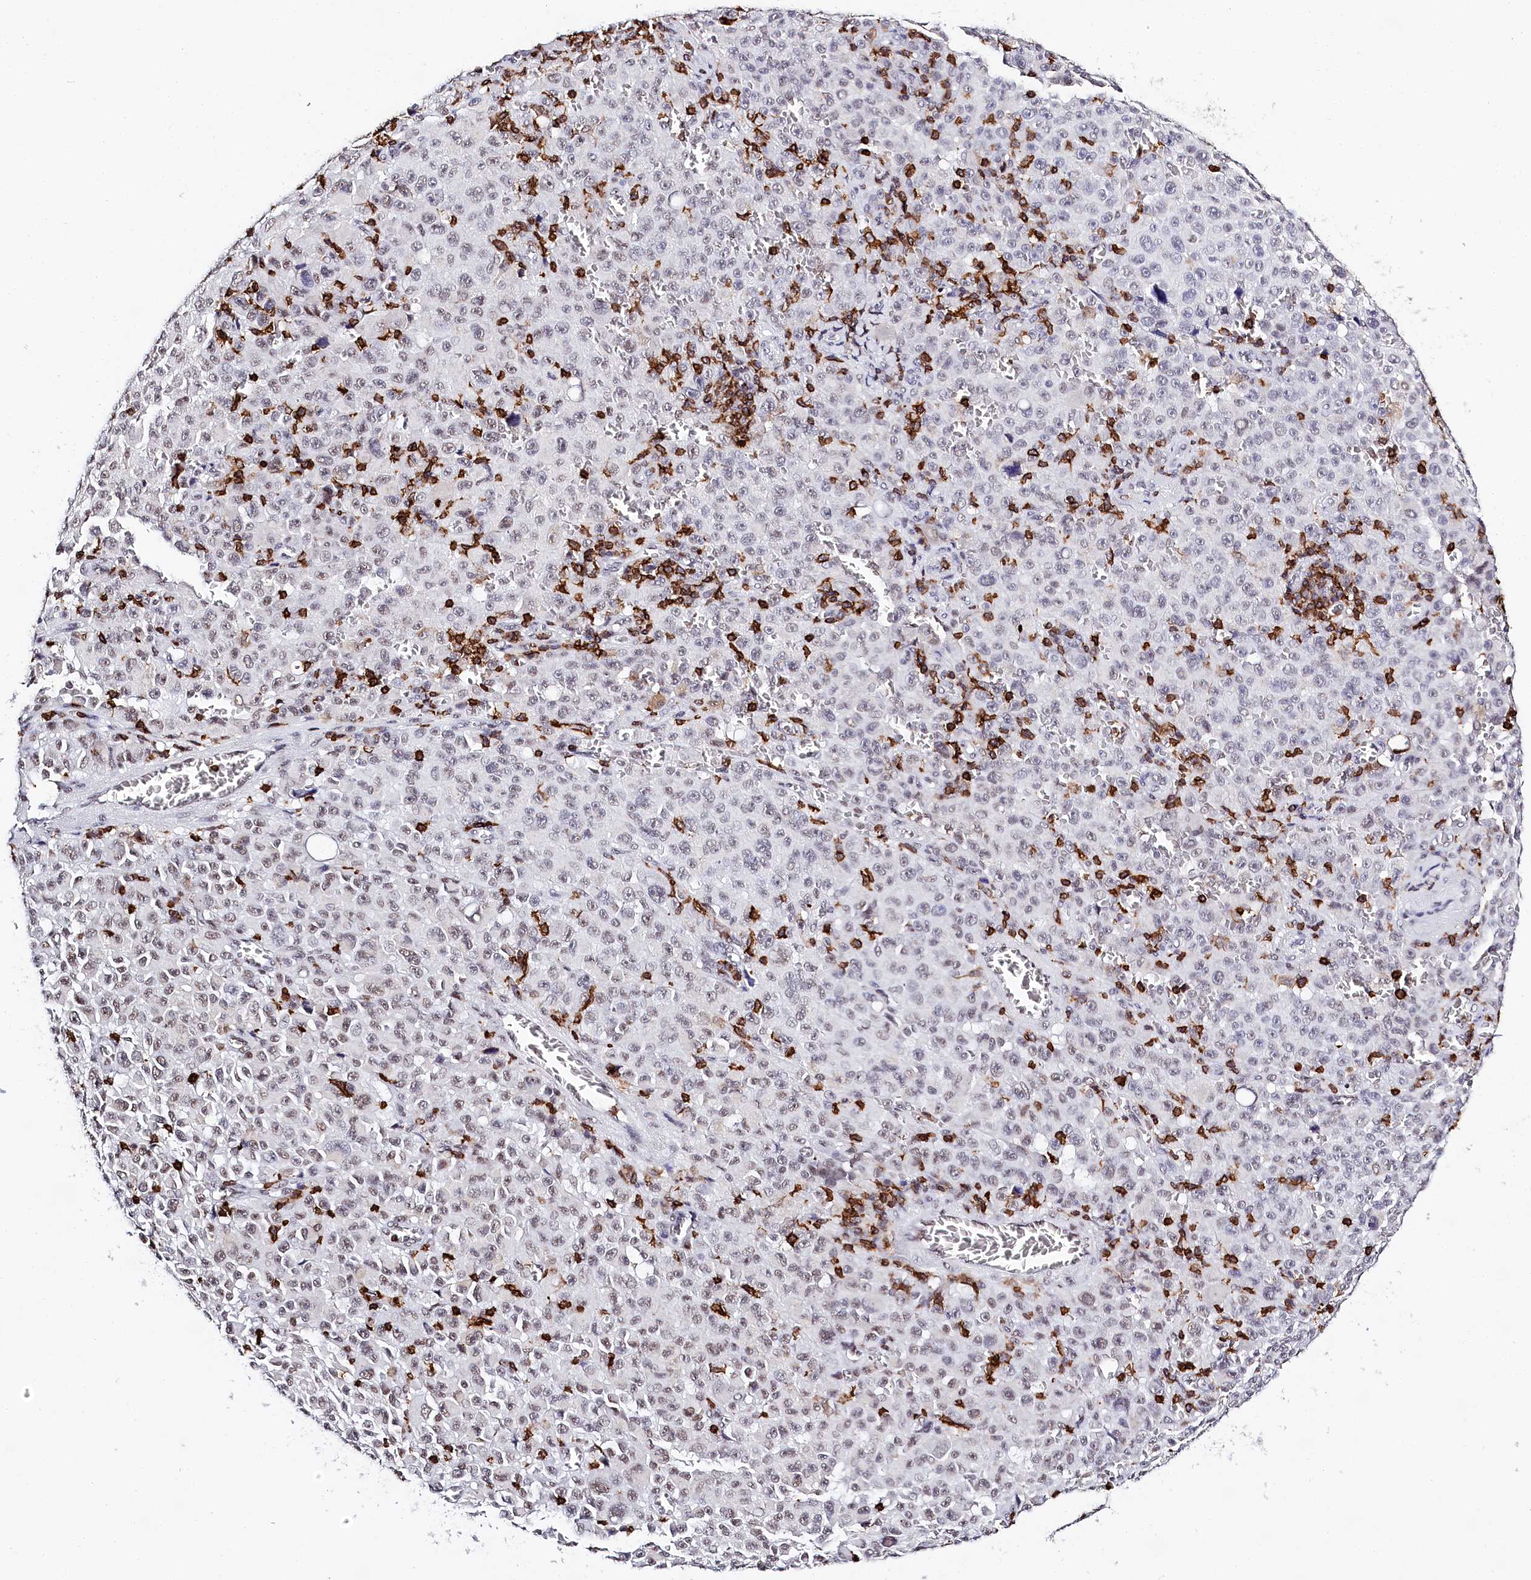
{"staining": {"intensity": "negative", "quantity": "none", "location": "none"}, "tissue": "melanoma", "cell_type": "Tumor cells", "image_type": "cancer", "snomed": [{"axis": "morphology", "description": "Malignant melanoma, NOS"}, {"axis": "topography", "description": "Skin"}], "caption": "Immunohistochemistry (IHC) micrograph of human melanoma stained for a protein (brown), which exhibits no positivity in tumor cells.", "gene": "BARD1", "patient": {"sex": "female", "age": 82}}